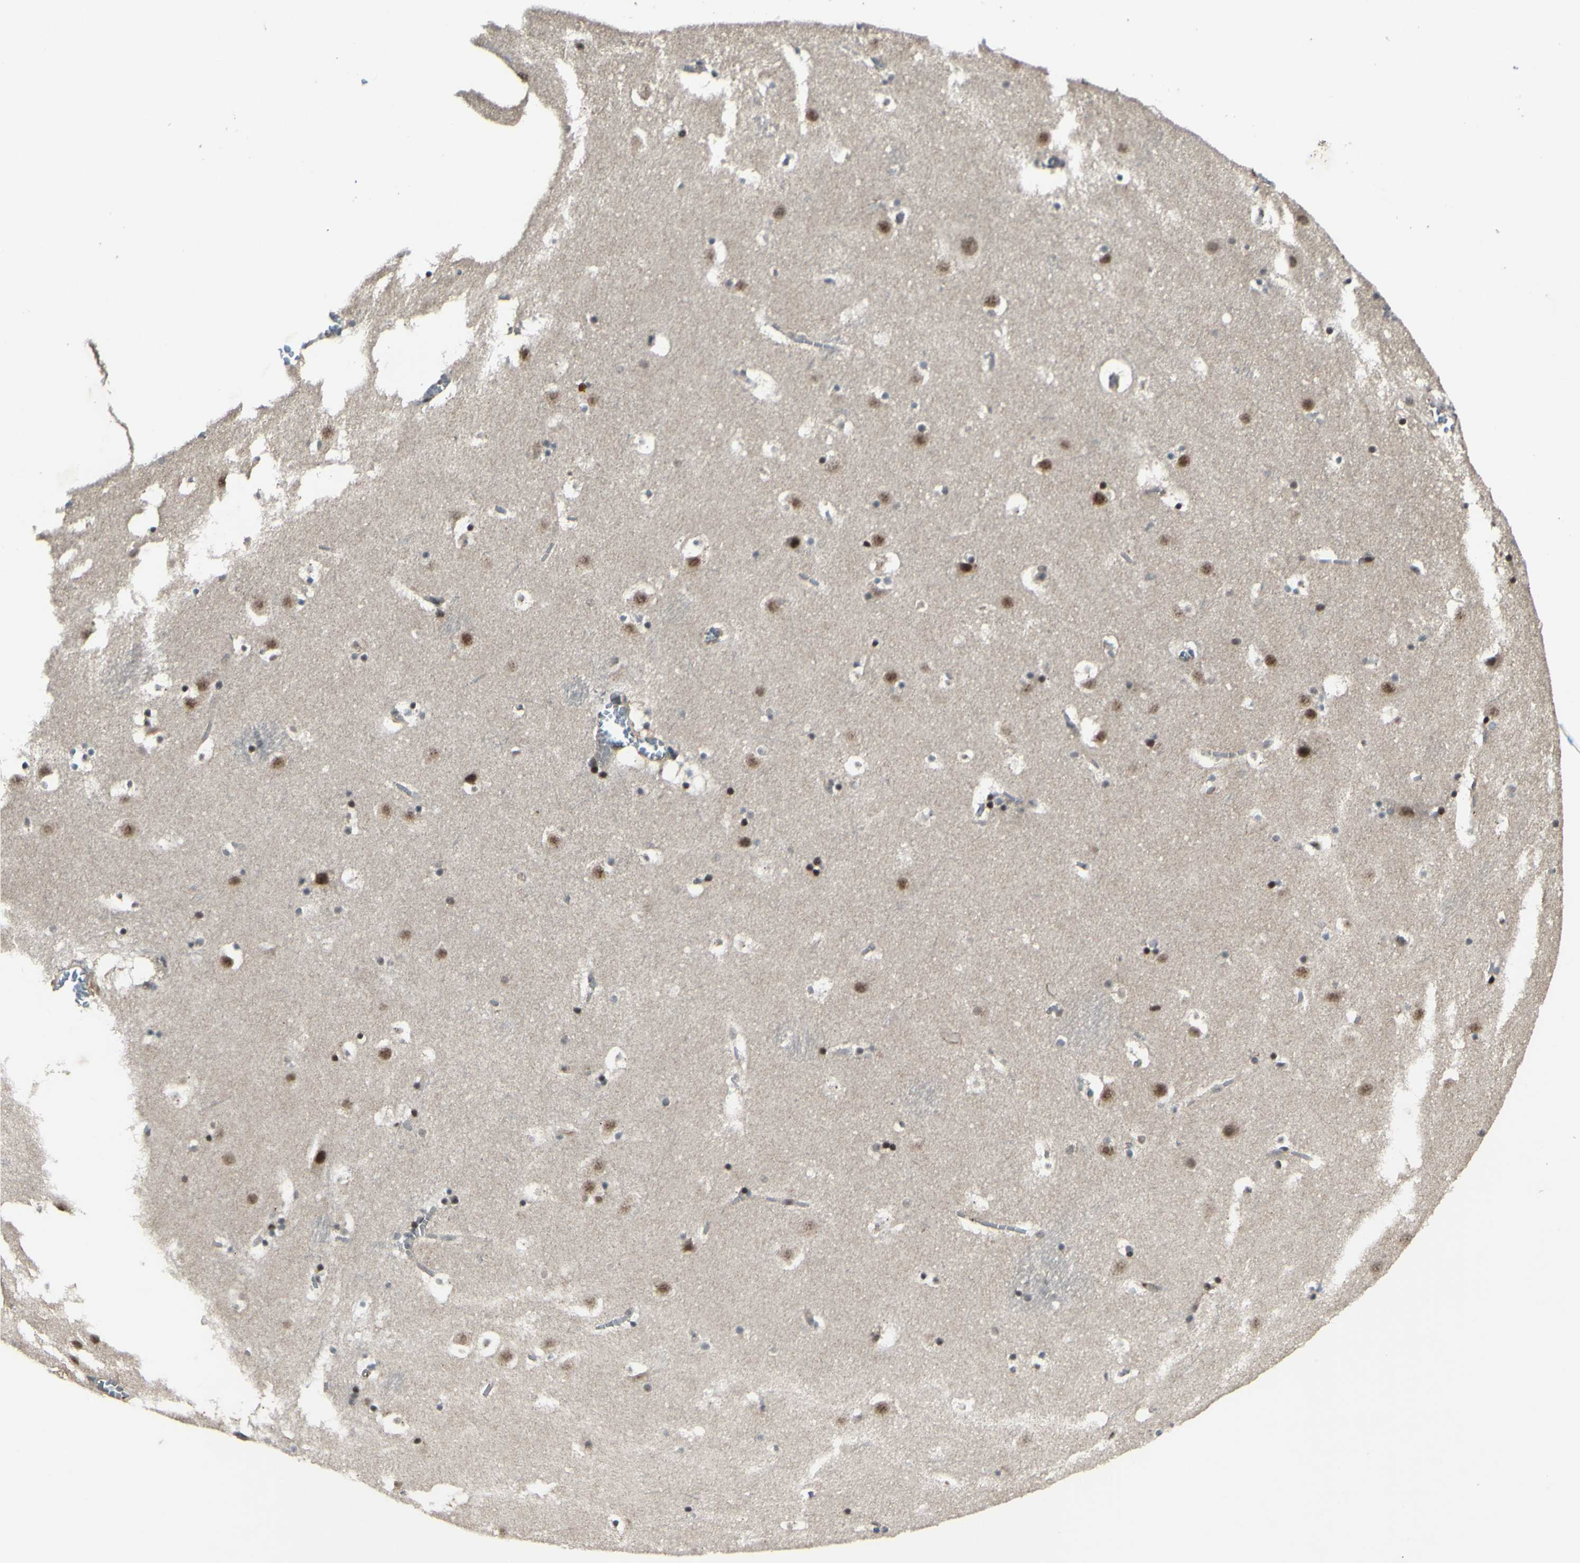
{"staining": {"intensity": "moderate", "quantity": "<25%", "location": "nuclear"}, "tissue": "caudate", "cell_type": "Glial cells", "image_type": "normal", "snomed": [{"axis": "morphology", "description": "Normal tissue, NOS"}, {"axis": "topography", "description": "Lateral ventricle wall"}], "caption": "Immunohistochemistry image of benign caudate stained for a protein (brown), which shows low levels of moderate nuclear positivity in about <25% of glial cells.", "gene": "SNW1", "patient": {"sex": "male", "age": 45}}